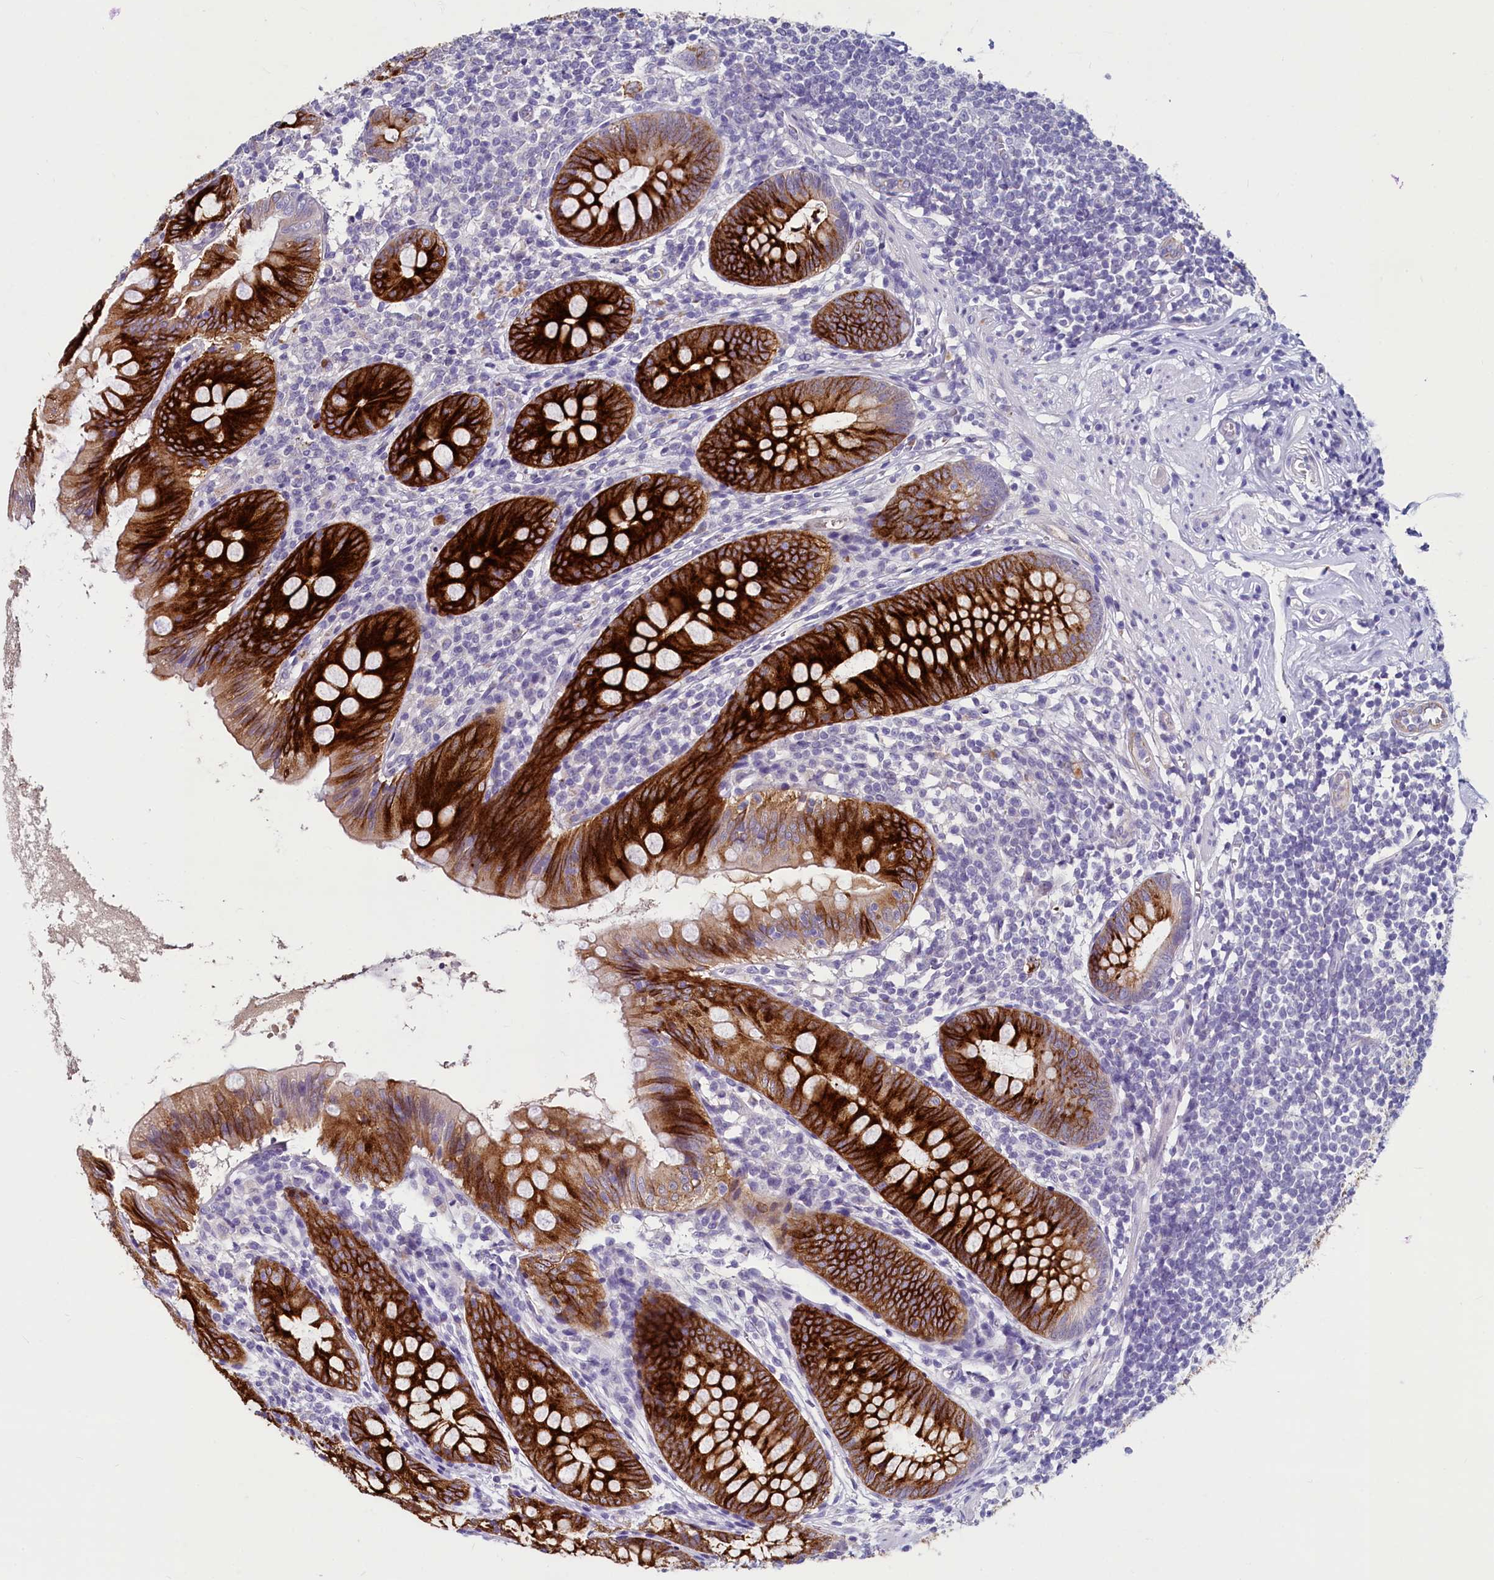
{"staining": {"intensity": "strong", "quantity": ">75%", "location": "cytoplasmic/membranous"}, "tissue": "appendix", "cell_type": "Glandular cells", "image_type": "normal", "snomed": [{"axis": "morphology", "description": "Normal tissue, NOS"}, {"axis": "topography", "description": "Appendix"}], "caption": "High-magnification brightfield microscopy of unremarkable appendix stained with DAB (3,3'-diaminobenzidine) (brown) and counterstained with hematoxylin (blue). glandular cells exhibit strong cytoplasmic/membranous staining is present in approximately>75% of cells.", "gene": "INSC", "patient": {"sex": "female", "age": 51}}